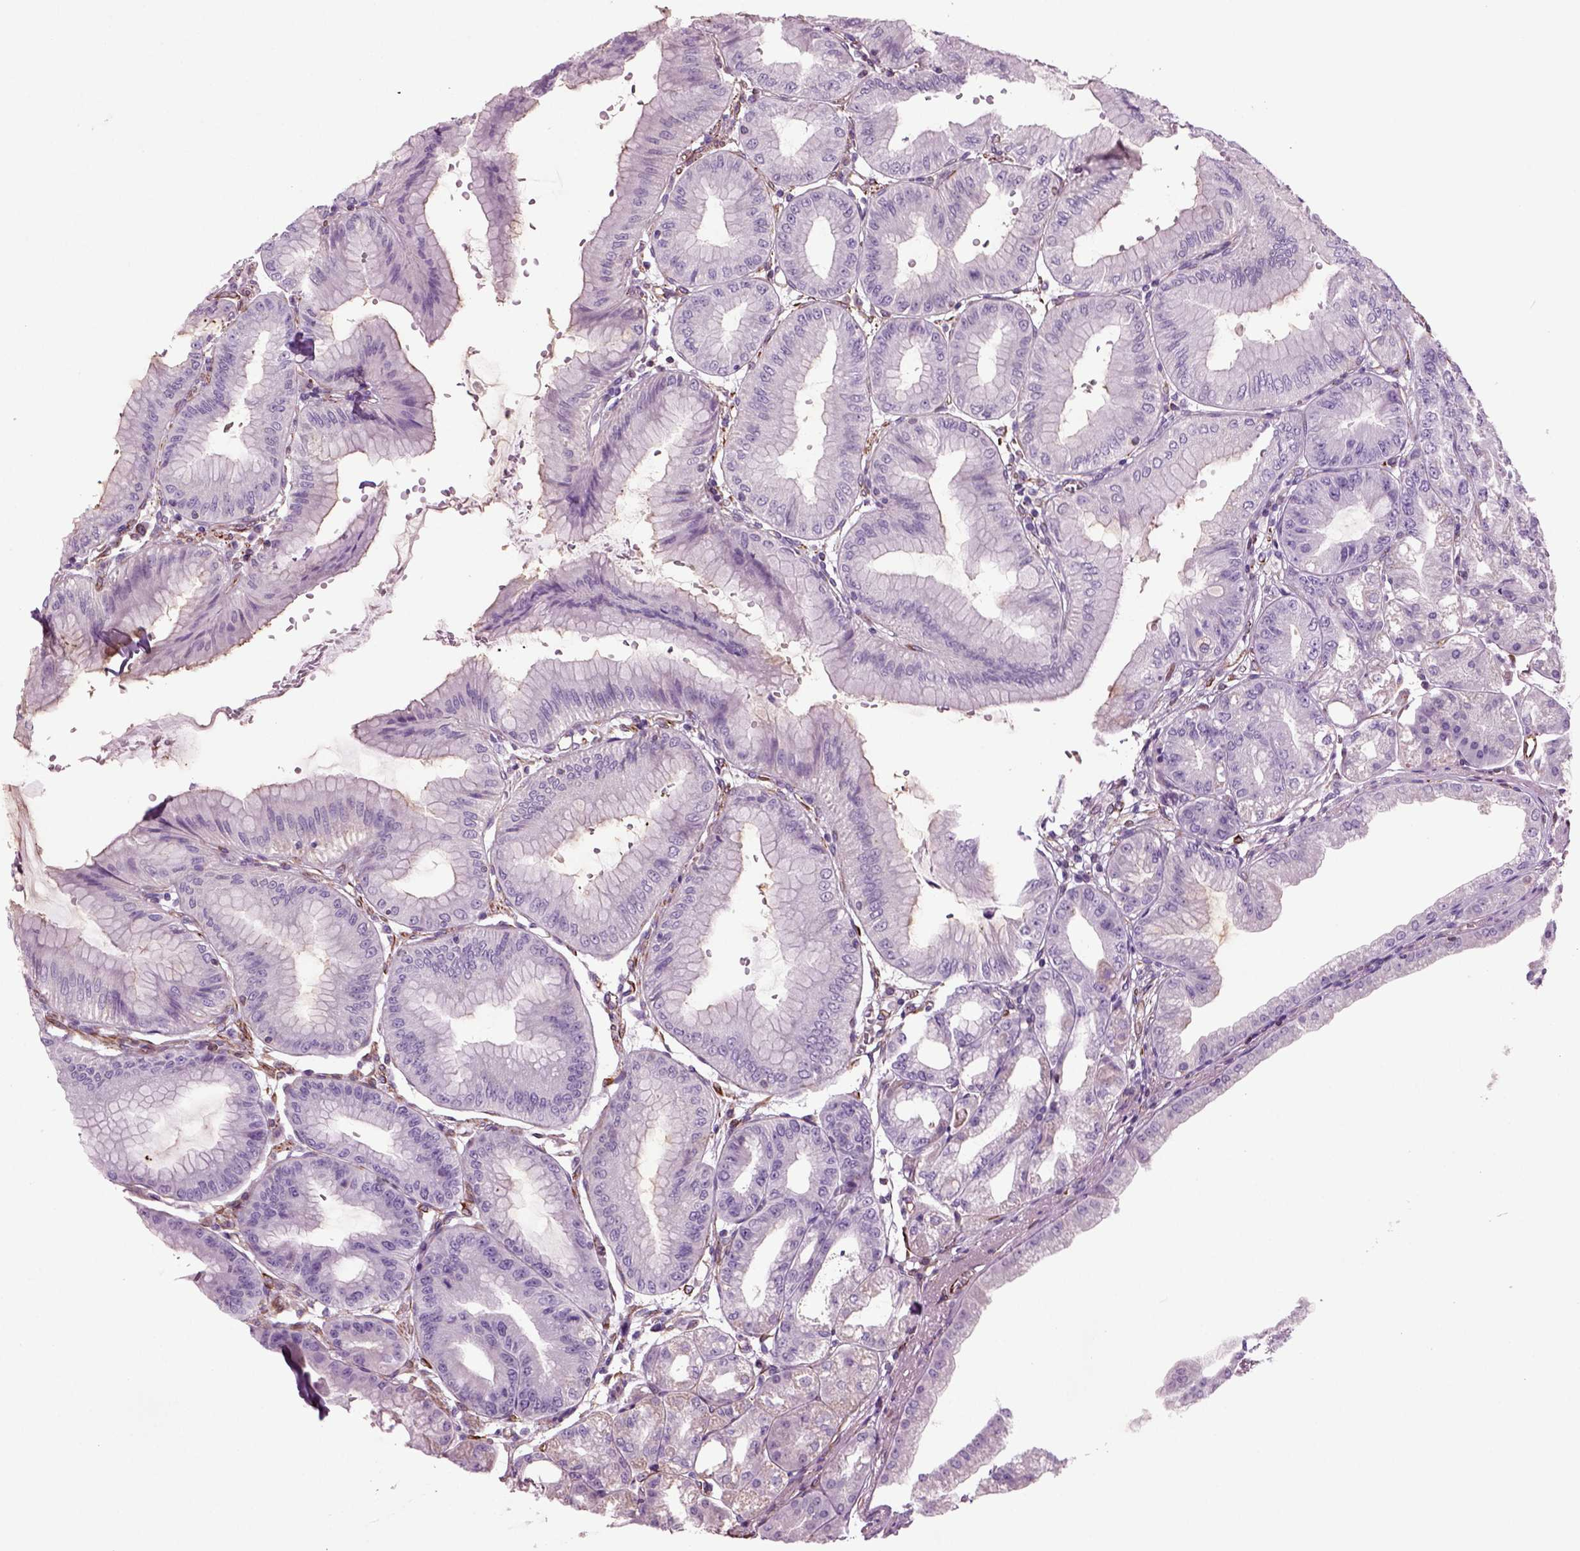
{"staining": {"intensity": "weak", "quantity": "<25%", "location": "cytoplasmic/membranous"}, "tissue": "stomach", "cell_type": "Glandular cells", "image_type": "normal", "snomed": [{"axis": "morphology", "description": "Normal tissue, NOS"}, {"axis": "topography", "description": "Stomach"}], "caption": "IHC of normal stomach exhibits no positivity in glandular cells. (Brightfield microscopy of DAB (3,3'-diaminobenzidine) immunohistochemistry at high magnification).", "gene": "ACER3", "patient": {"sex": "male", "age": 71}}